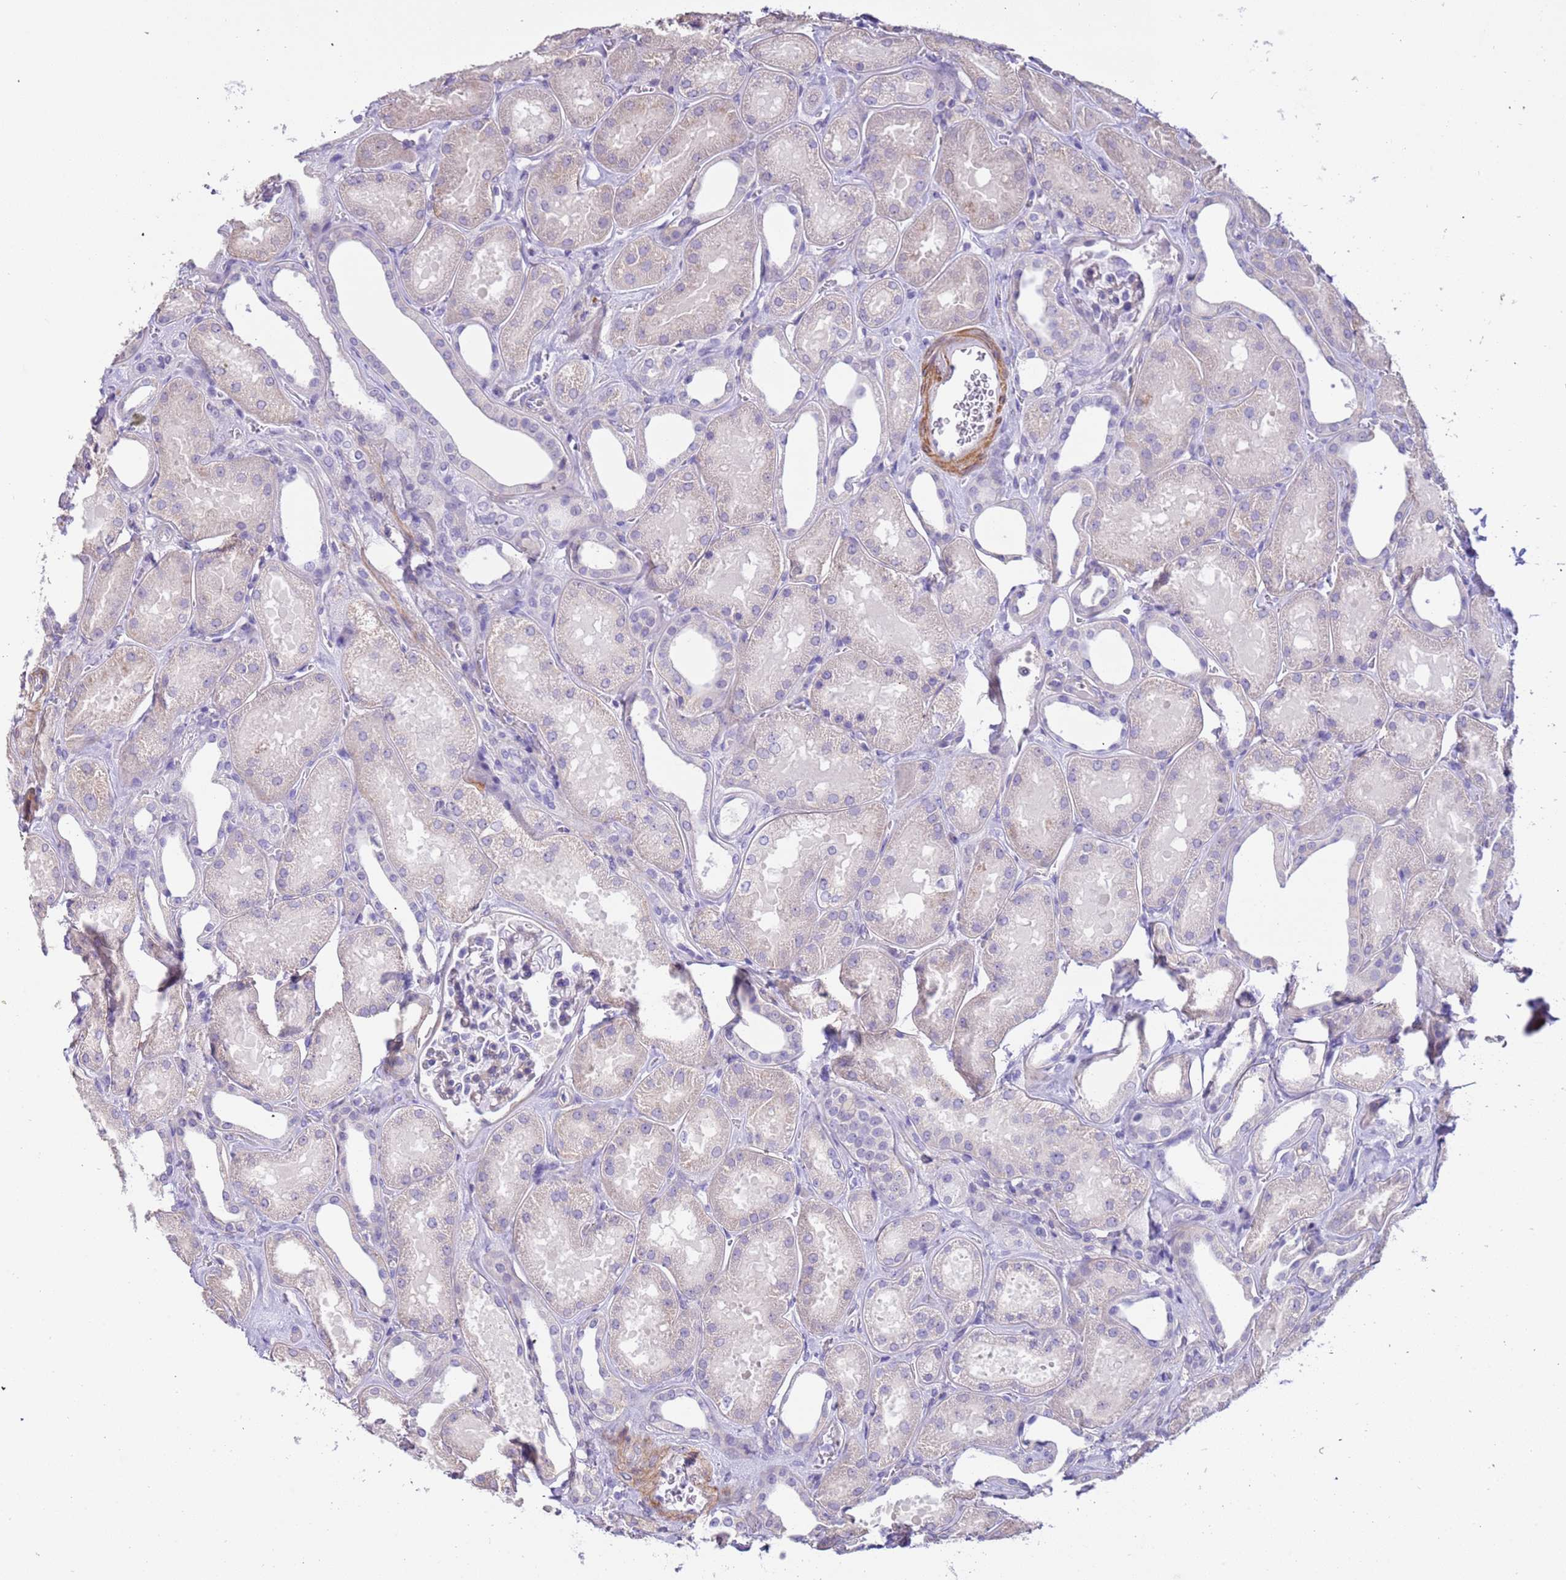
{"staining": {"intensity": "weak", "quantity": "<25%", "location": "cytoplasmic/membranous"}, "tissue": "kidney", "cell_type": "Cells in glomeruli", "image_type": "normal", "snomed": [{"axis": "morphology", "description": "Normal tissue, NOS"}, {"axis": "morphology", "description": "Adenocarcinoma, NOS"}, {"axis": "topography", "description": "Kidney"}], "caption": "This is an IHC photomicrograph of unremarkable human kidney. There is no expression in cells in glomeruli.", "gene": "PCGF2", "patient": {"sex": "female", "age": 68}}